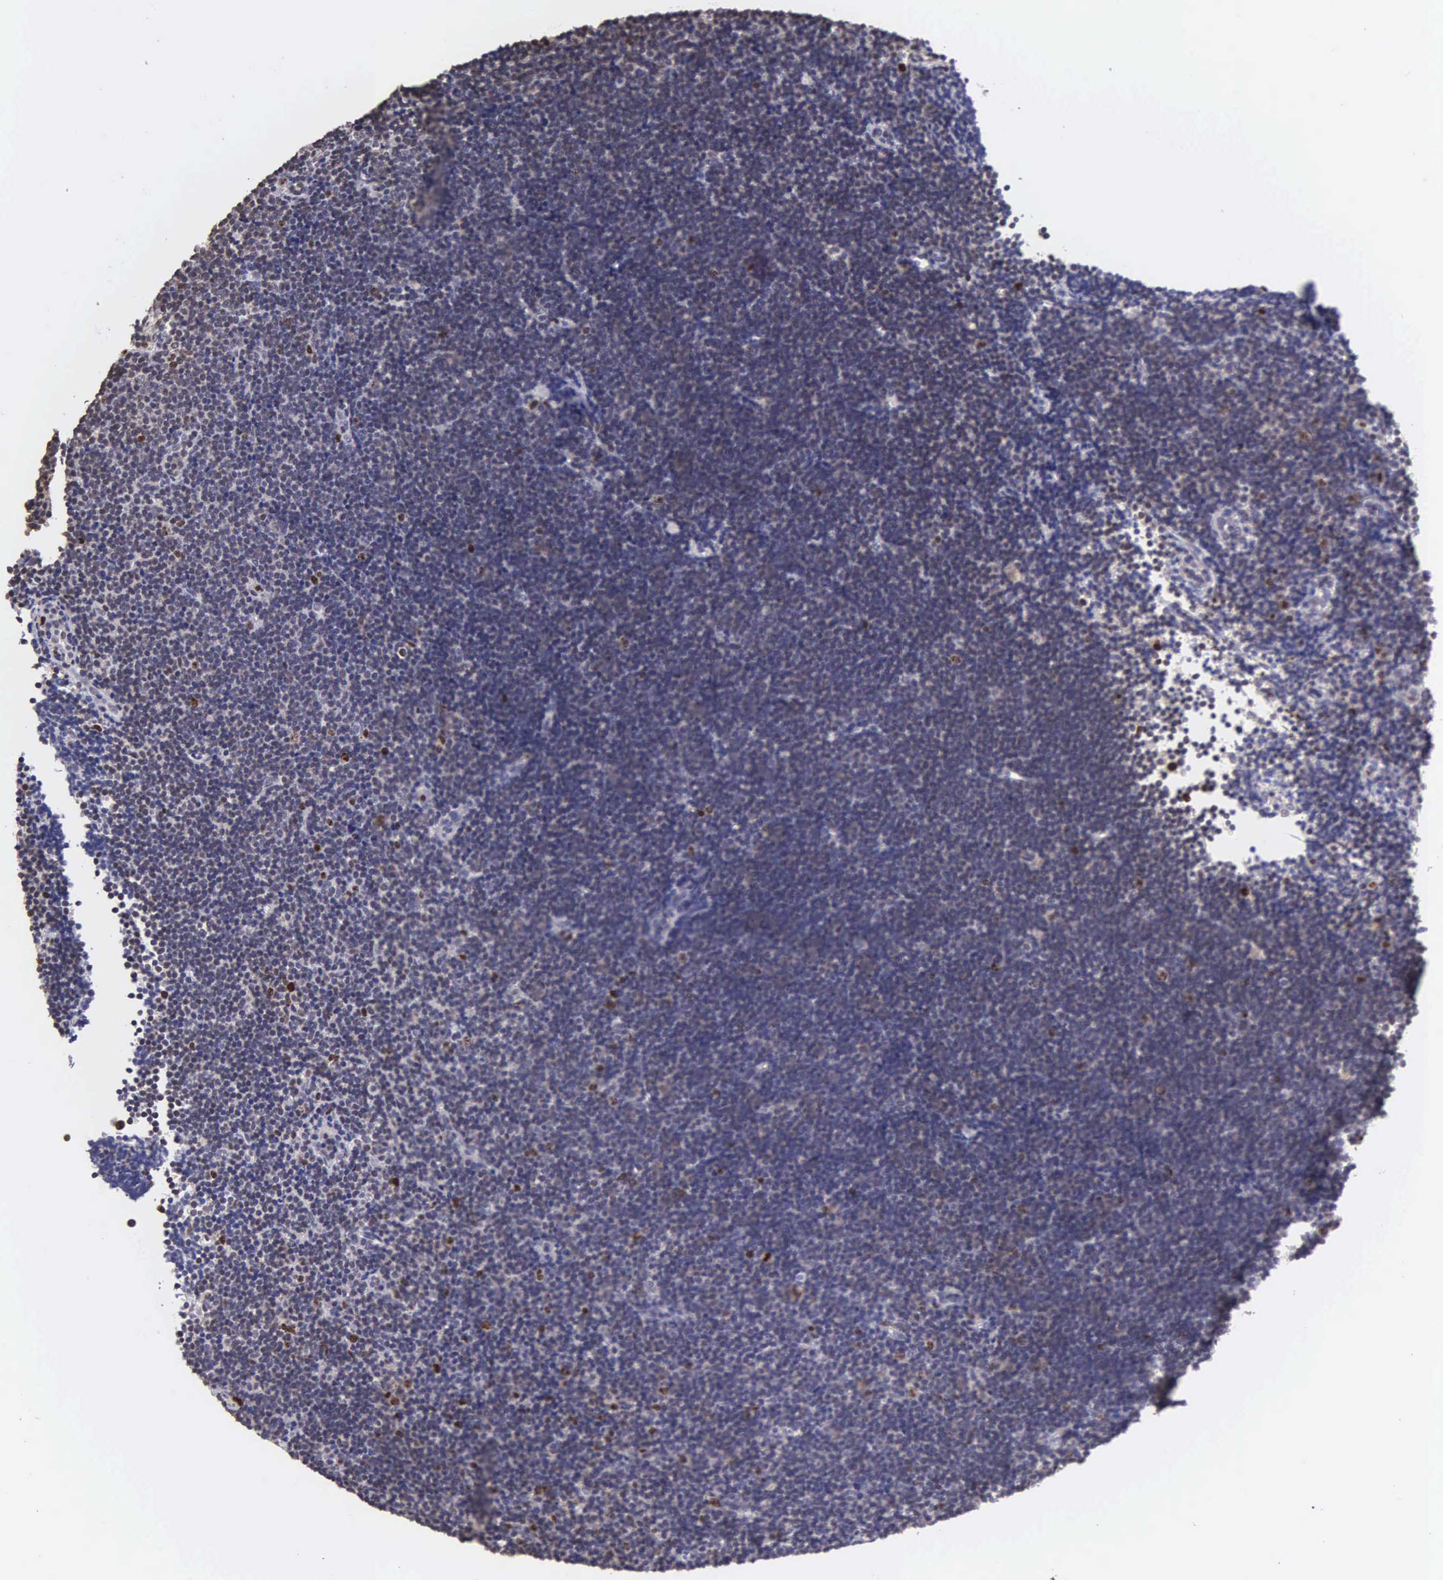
{"staining": {"intensity": "negative", "quantity": "none", "location": "none"}, "tissue": "lymphoma", "cell_type": "Tumor cells", "image_type": "cancer", "snomed": [{"axis": "morphology", "description": "Malignant lymphoma, non-Hodgkin's type, High grade"}, {"axis": "topography", "description": "Lymph node"}], "caption": "Tumor cells show no significant protein positivity in lymphoma.", "gene": "MKI67", "patient": {"sex": "female", "age": 76}}